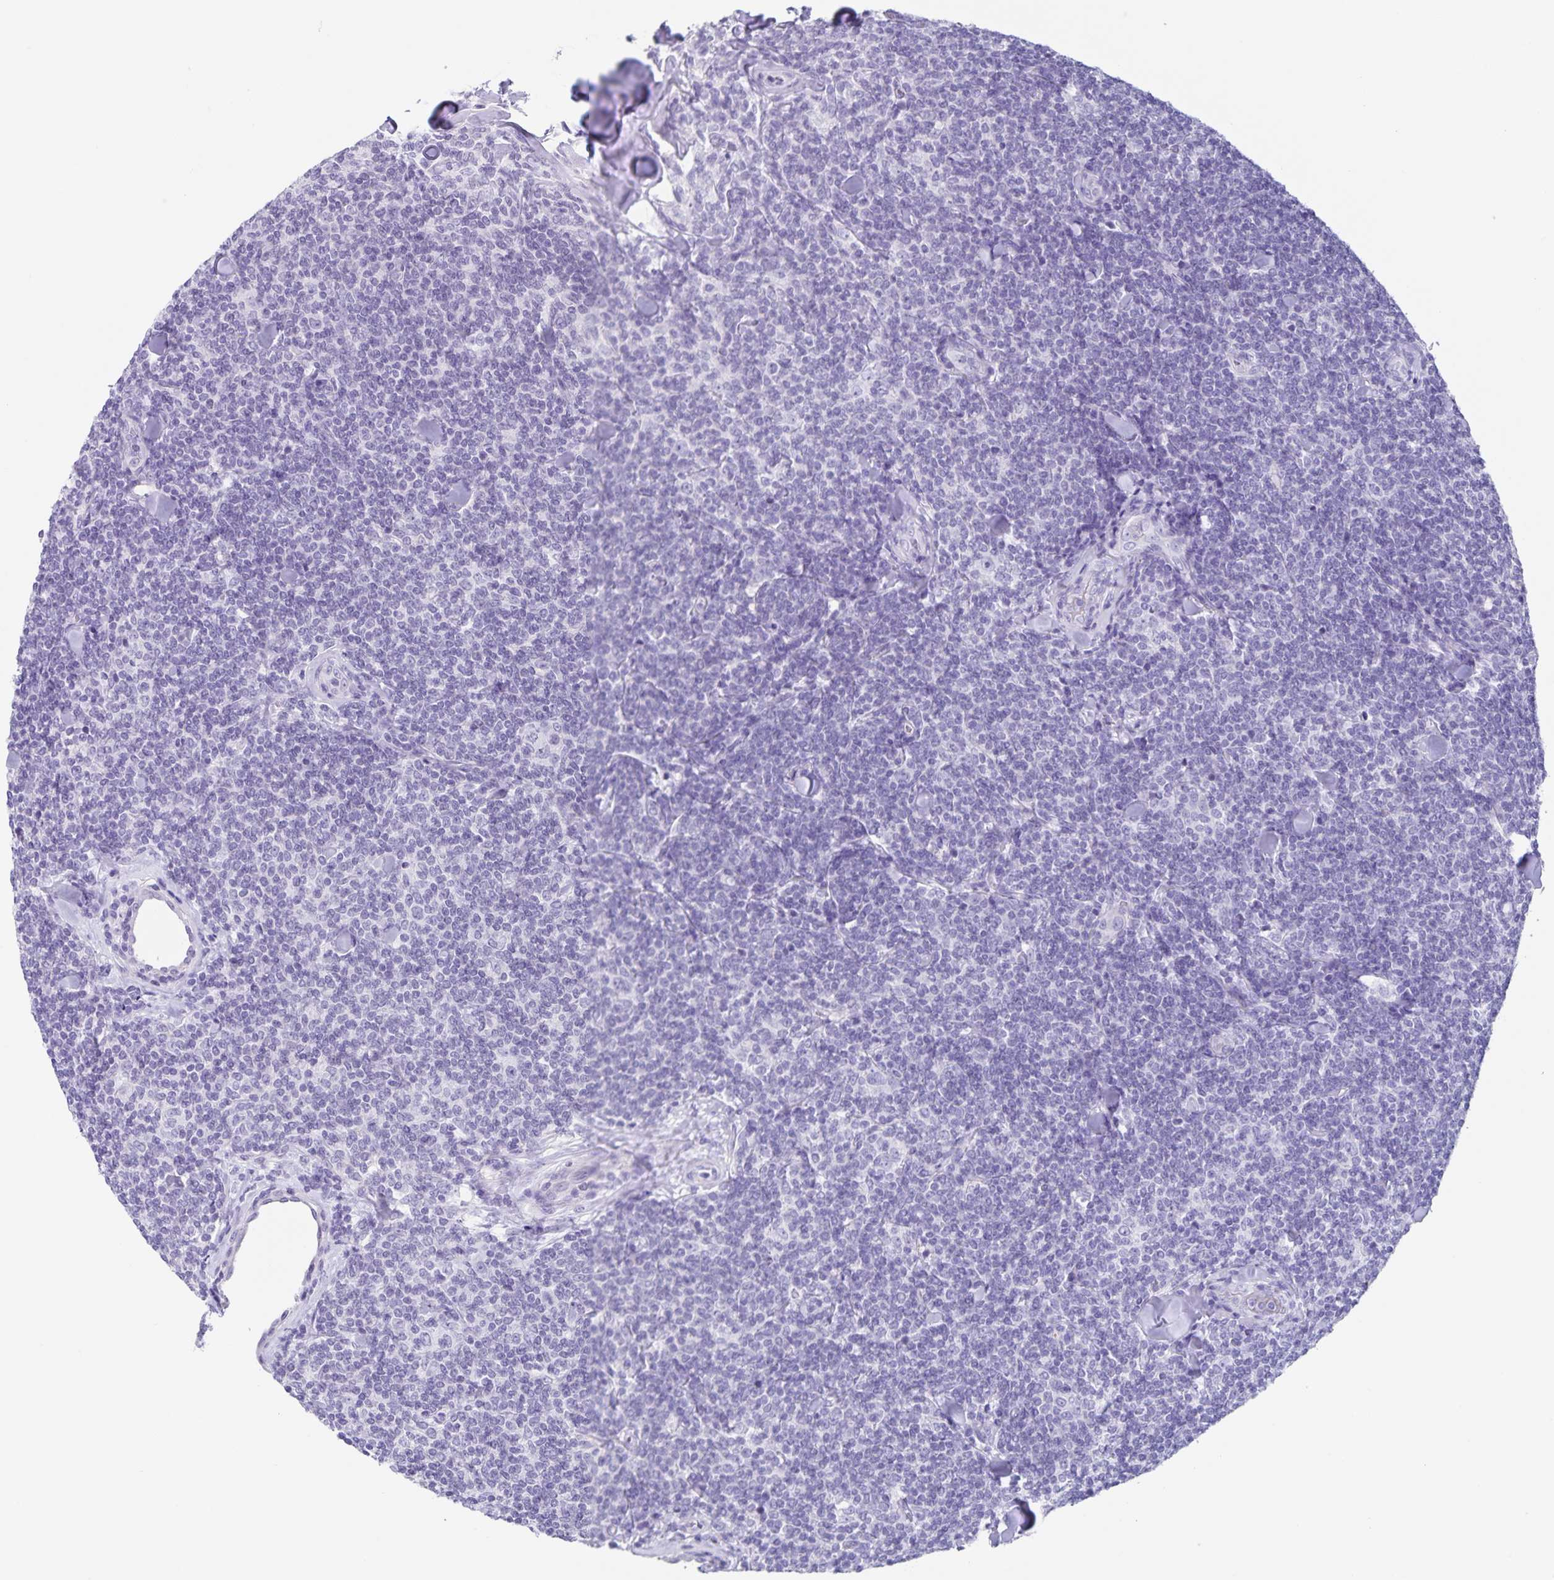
{"staining": {"intensity": "negative", "quantity": "none", "location": "none"}, "tissue": "lymphoma", "cell_type": "Tumor cells", "image_type": "cancer", "snomed": [{"axis": "morphology", "description": "Malignant lymphoma, non-Hodgkin's type, Low grade"}, {"axis": "topography", "description": "Lymph node"}], "caption": "An immunohistochemistry (IHC) micrograph of lymphoma is shown. There is no staining in tumor cells of lymphoma.", "gene": "C11orf42", "patient": {"sex": "female", "age": 56}}